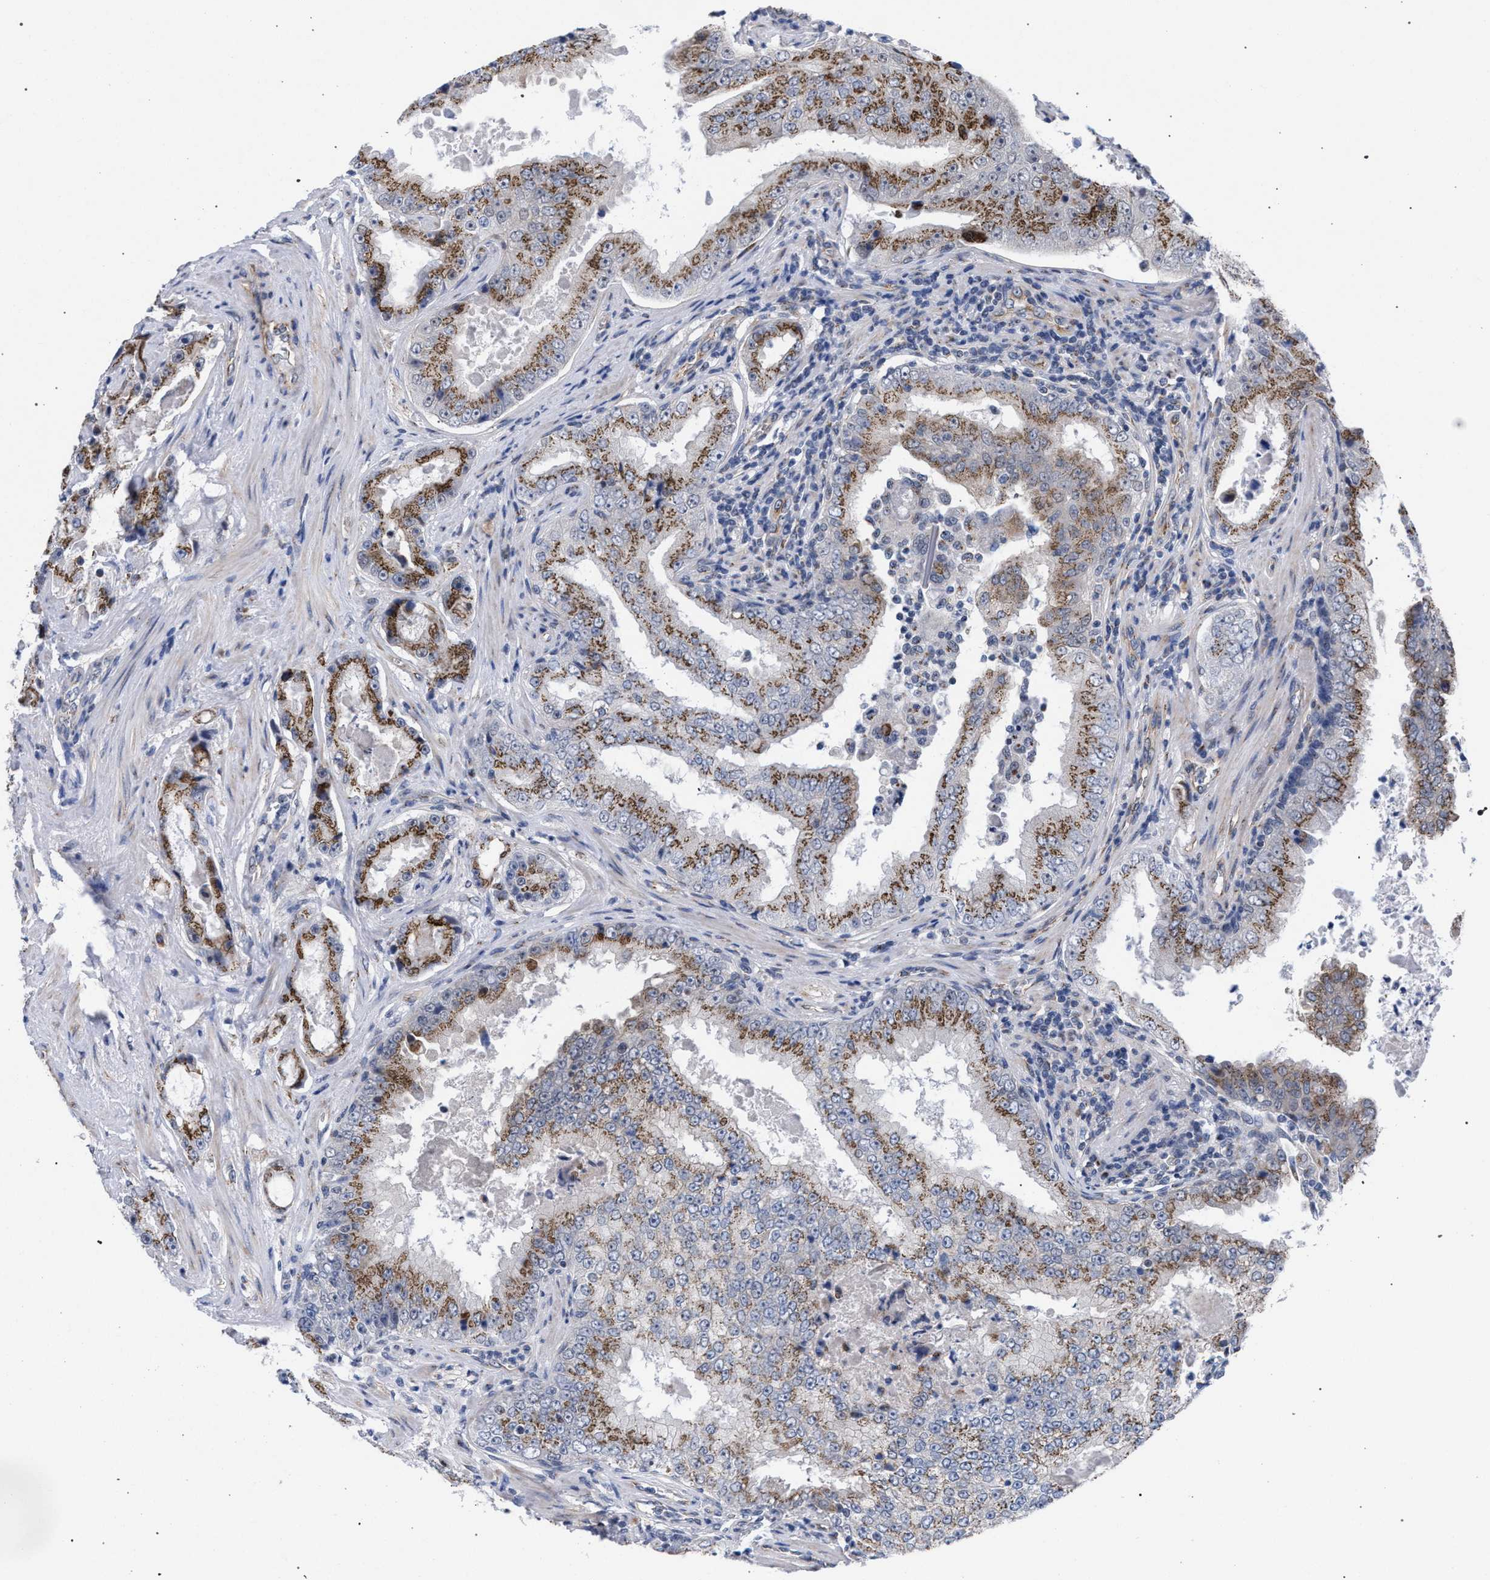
{"staining": {"intensity": "moderate", "quantity": ">75%", "location": "cytoplasmic/membranous"}, "tissue": "prostate cancer", "cell_type": "Tumor cells", "image_type": "cancer", "snomed": [{"axis": "morphology", "description": "Adenocarcinoma, High grade"}, {"axis": "topography", "description": "Prostate"}], "caption": "The immunohistochemical stain highlights moderate cytoplasmic/membranous positivity in tumor cells of prostate cancer (adenocarcinoma (high-grade)) tissue.", "gene": "GOLGA2", "patient": {"sex": "male", "age": 73}}